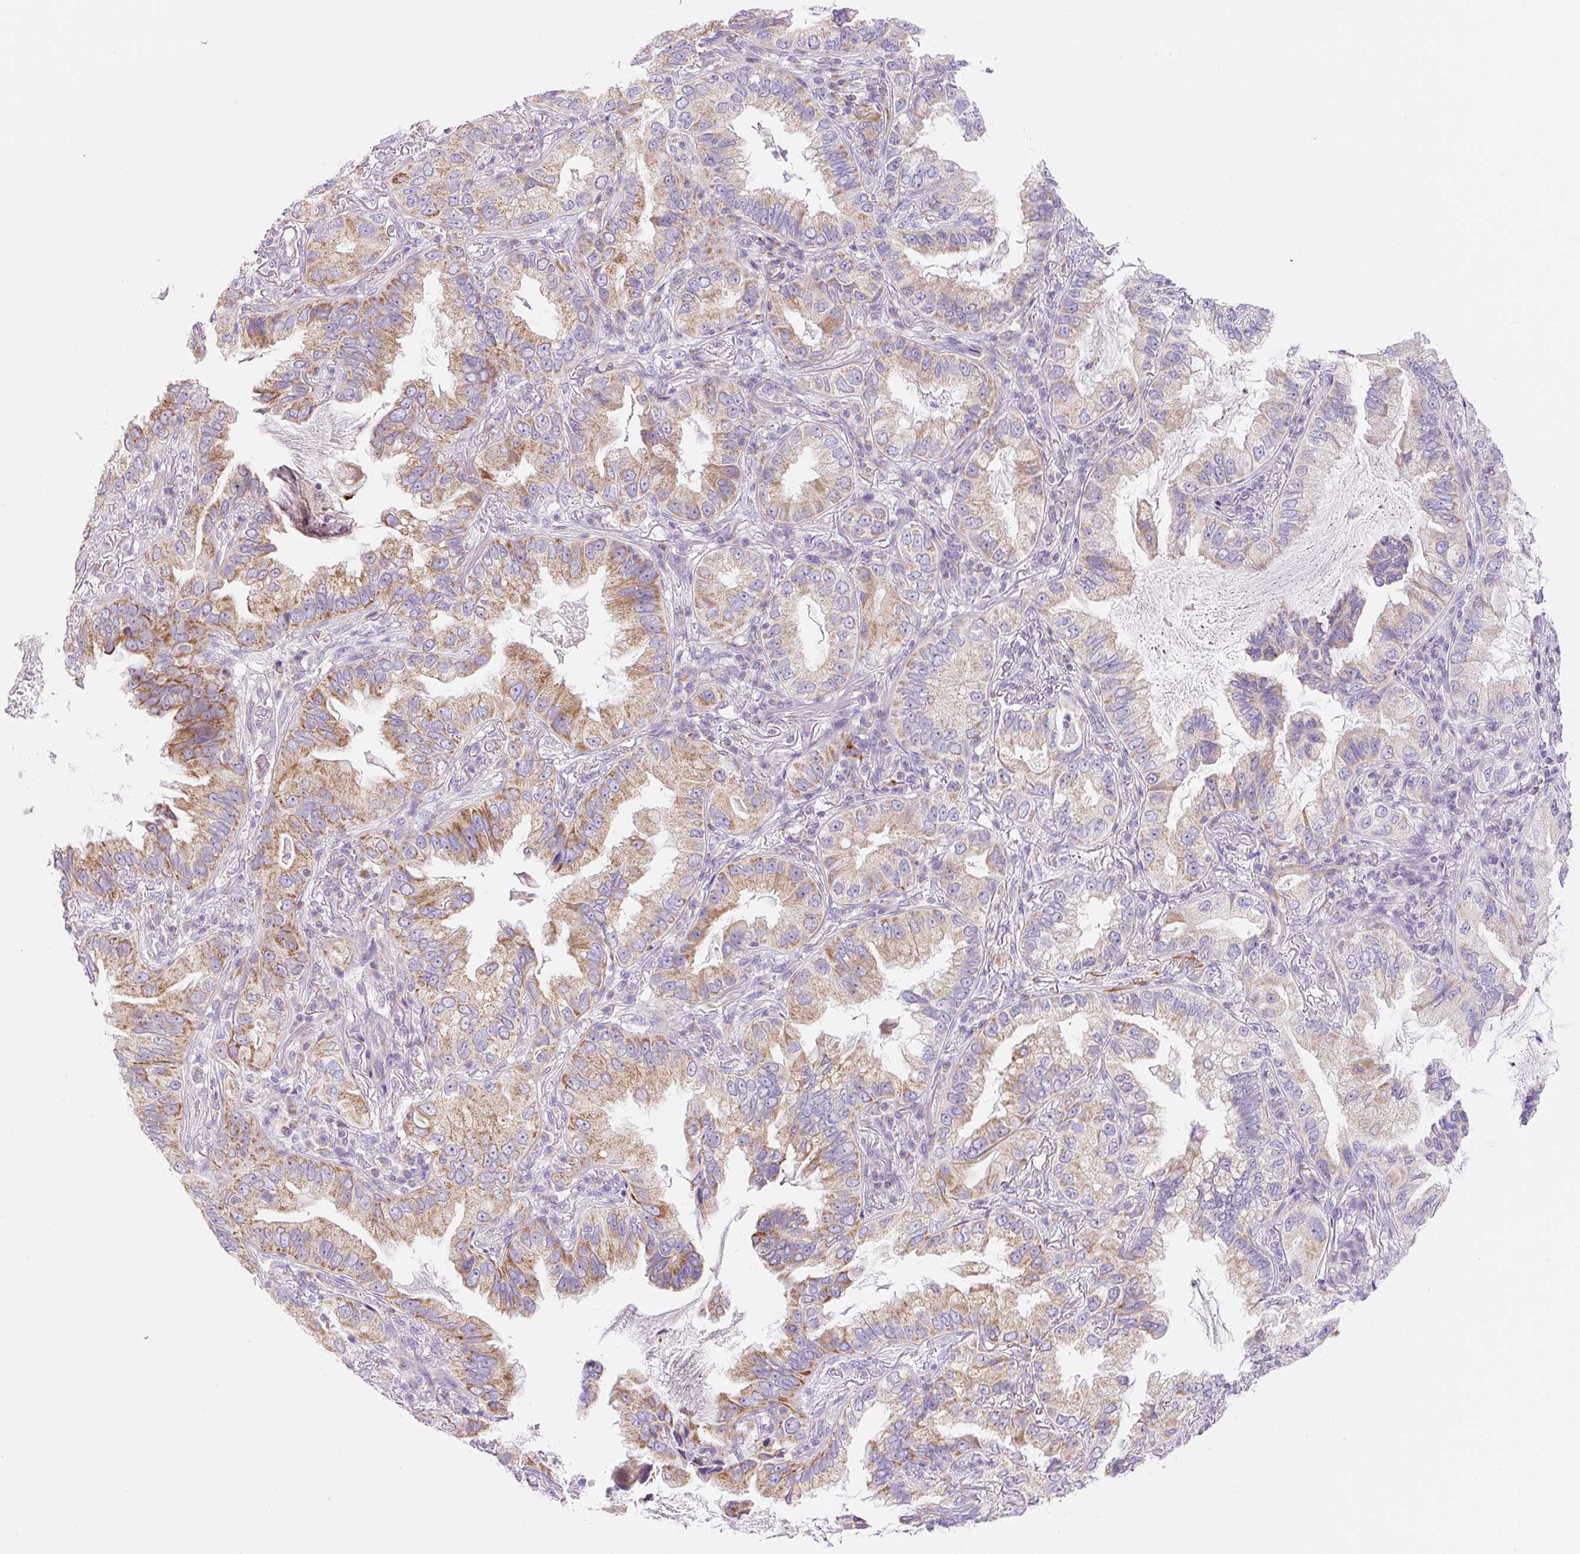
{"staining": {"intensity": "moderate", "quantity": ">75%", "location": "cytoplasmic/membranous"}, "tissue": "lung cancer", "cell_type": "Tumor cells", "image_type": "cancer", "snomed": [{"axis": "morphology", "description": "Adenocarcinoma, NOS"}, {"axis": "topography", "description": "Lung"}], "caption": "Protein positivity by immunohistochemistry (IHC) displays moderate cytoplasmic/membranous staining in about >75% of tumor cells in adenocarcinoma (lung).", "gene": "FOCAD", "patient": {"sex": "female", "age": 69}}